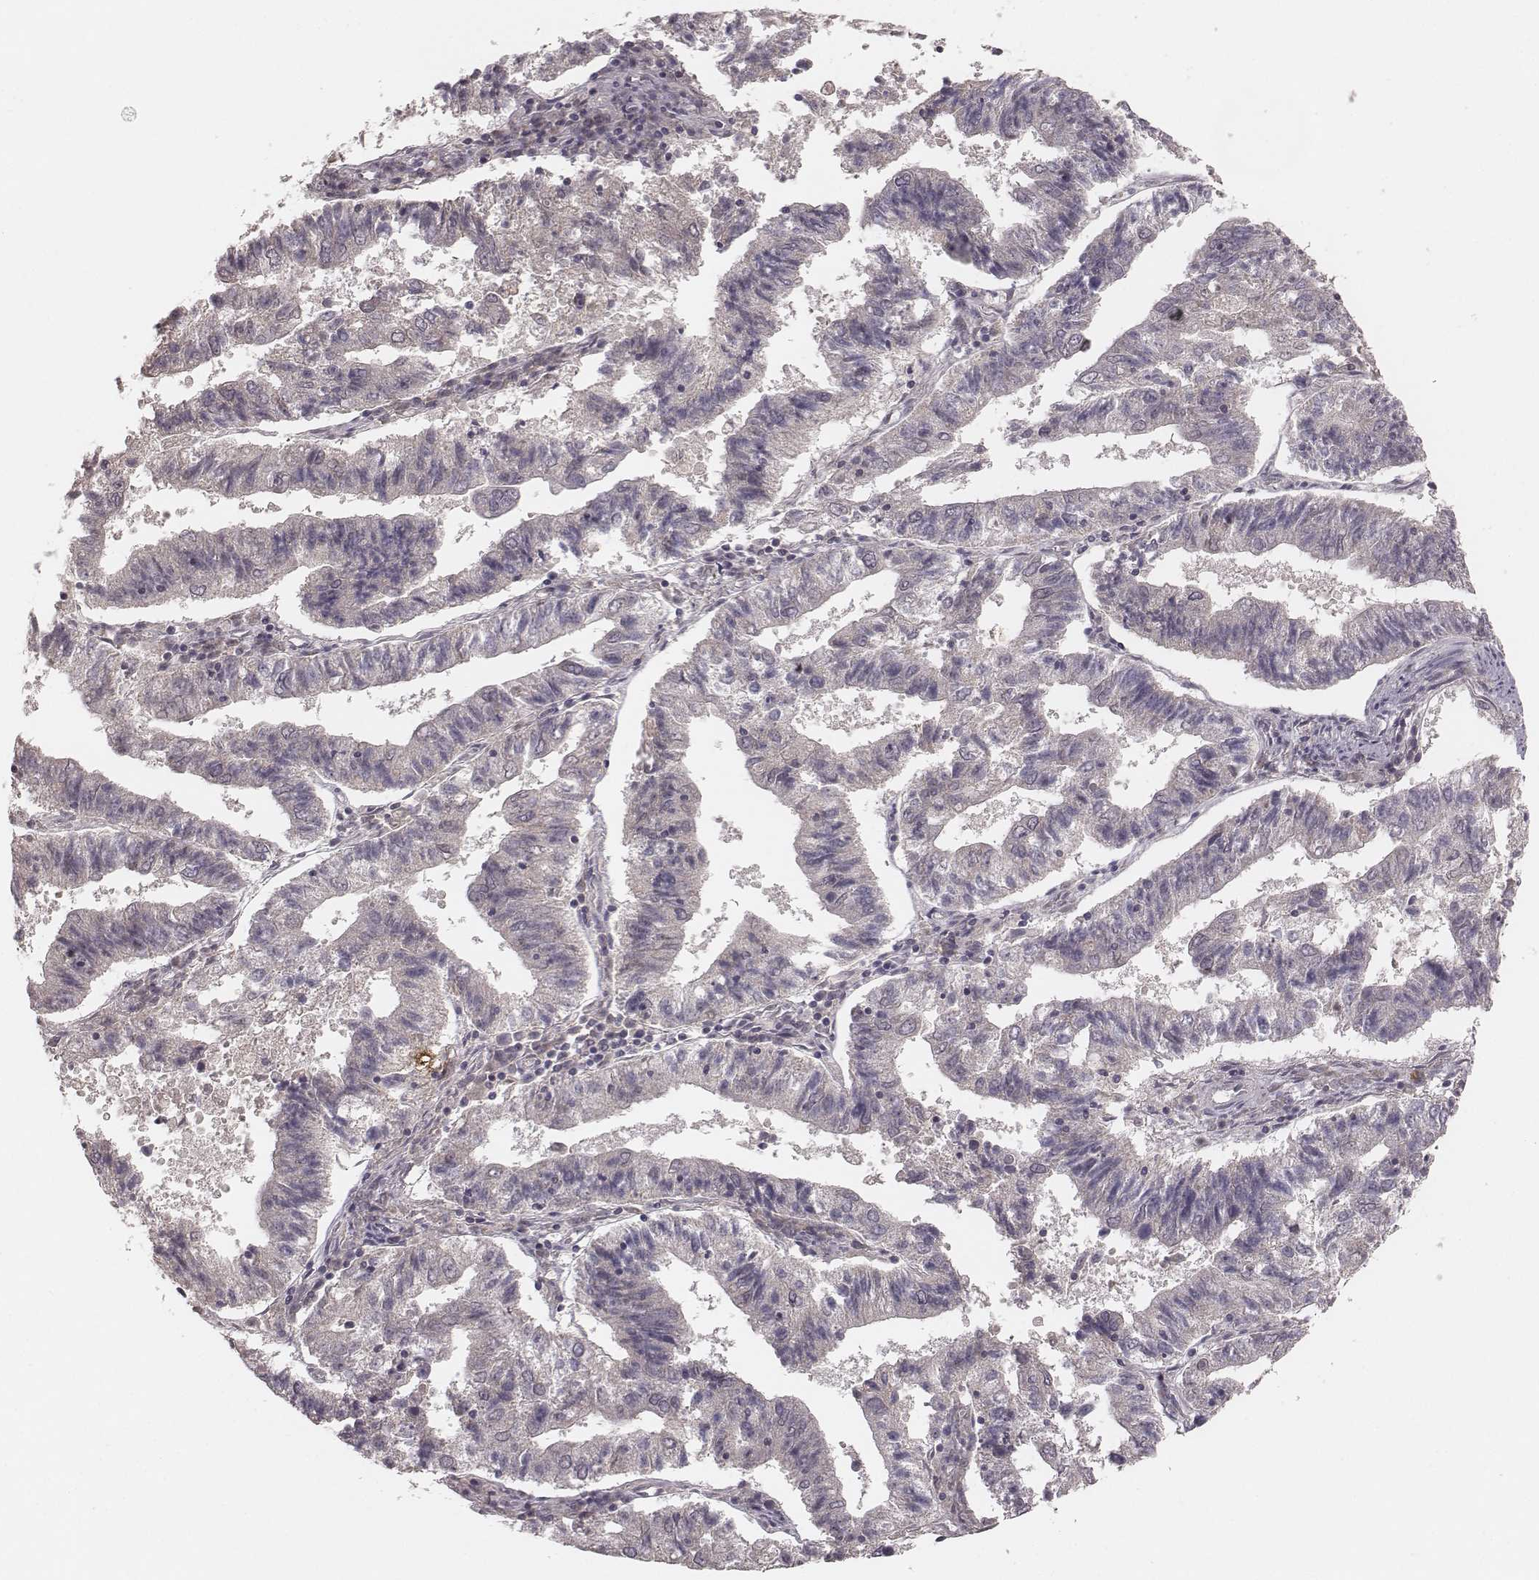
{"staining": {"intensity": "negative", "quantity": "none", "location": "none"}, "tissue": "endometrial cancer", "cell_type": "Tumor cells", "image_type": "cancer", "snomed": [{"axis": "morphology", "description": "Adenocarcinoma, NOS"}, {"axis": "topography", "description": "Endometrium"}], "caption": "DAB (3,3'-diaminobenzidine) immunohistochemical staining of human endometrial cancer demonstrates no significant expression in tumor cells.", "gene": "LY6K", "patient": {"sex": "female", "age": 82}}